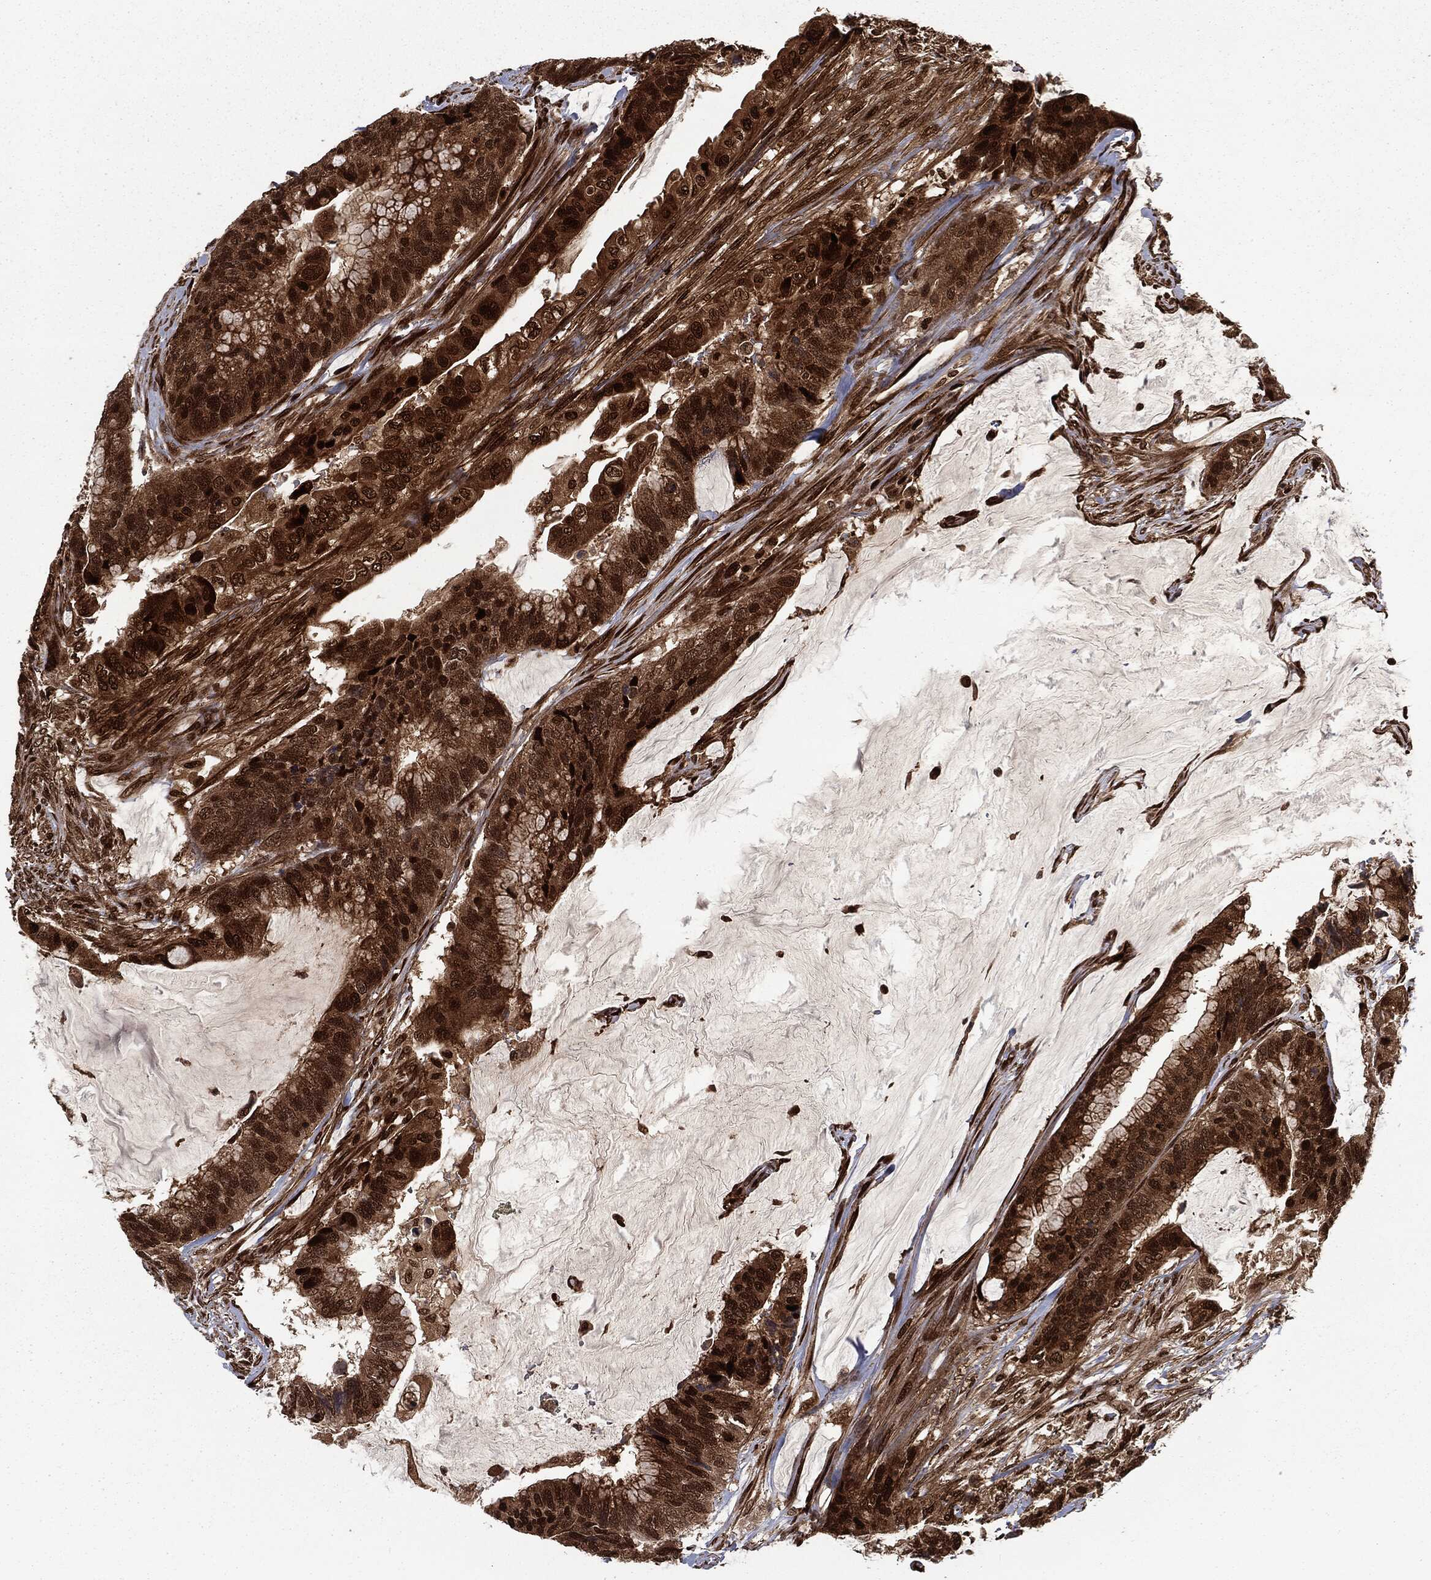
{"staining": {"intensity": "strong", "quantity": "25%-75%", "location": "cytoplasmic/membranous,nuclear"}, "tissue": "colorectal cancer", "cell_type": "Tumor cells", "image_type": "cancer", "snomed": [{"axis": "morphology", "description": "Adenocarcinoma, NOS"}, {"axis": "topography", "description": "Rectum"}], "caption": "Human colorectal cancer (adenocarcinoma) stained with a brown dye shows strong cytoplasmic/membranous and nuclear positive staining in approximately 25%-75% of tumor cells.", "gene": "RANBP9", "patient": {"sex": "female", "age": 59}}